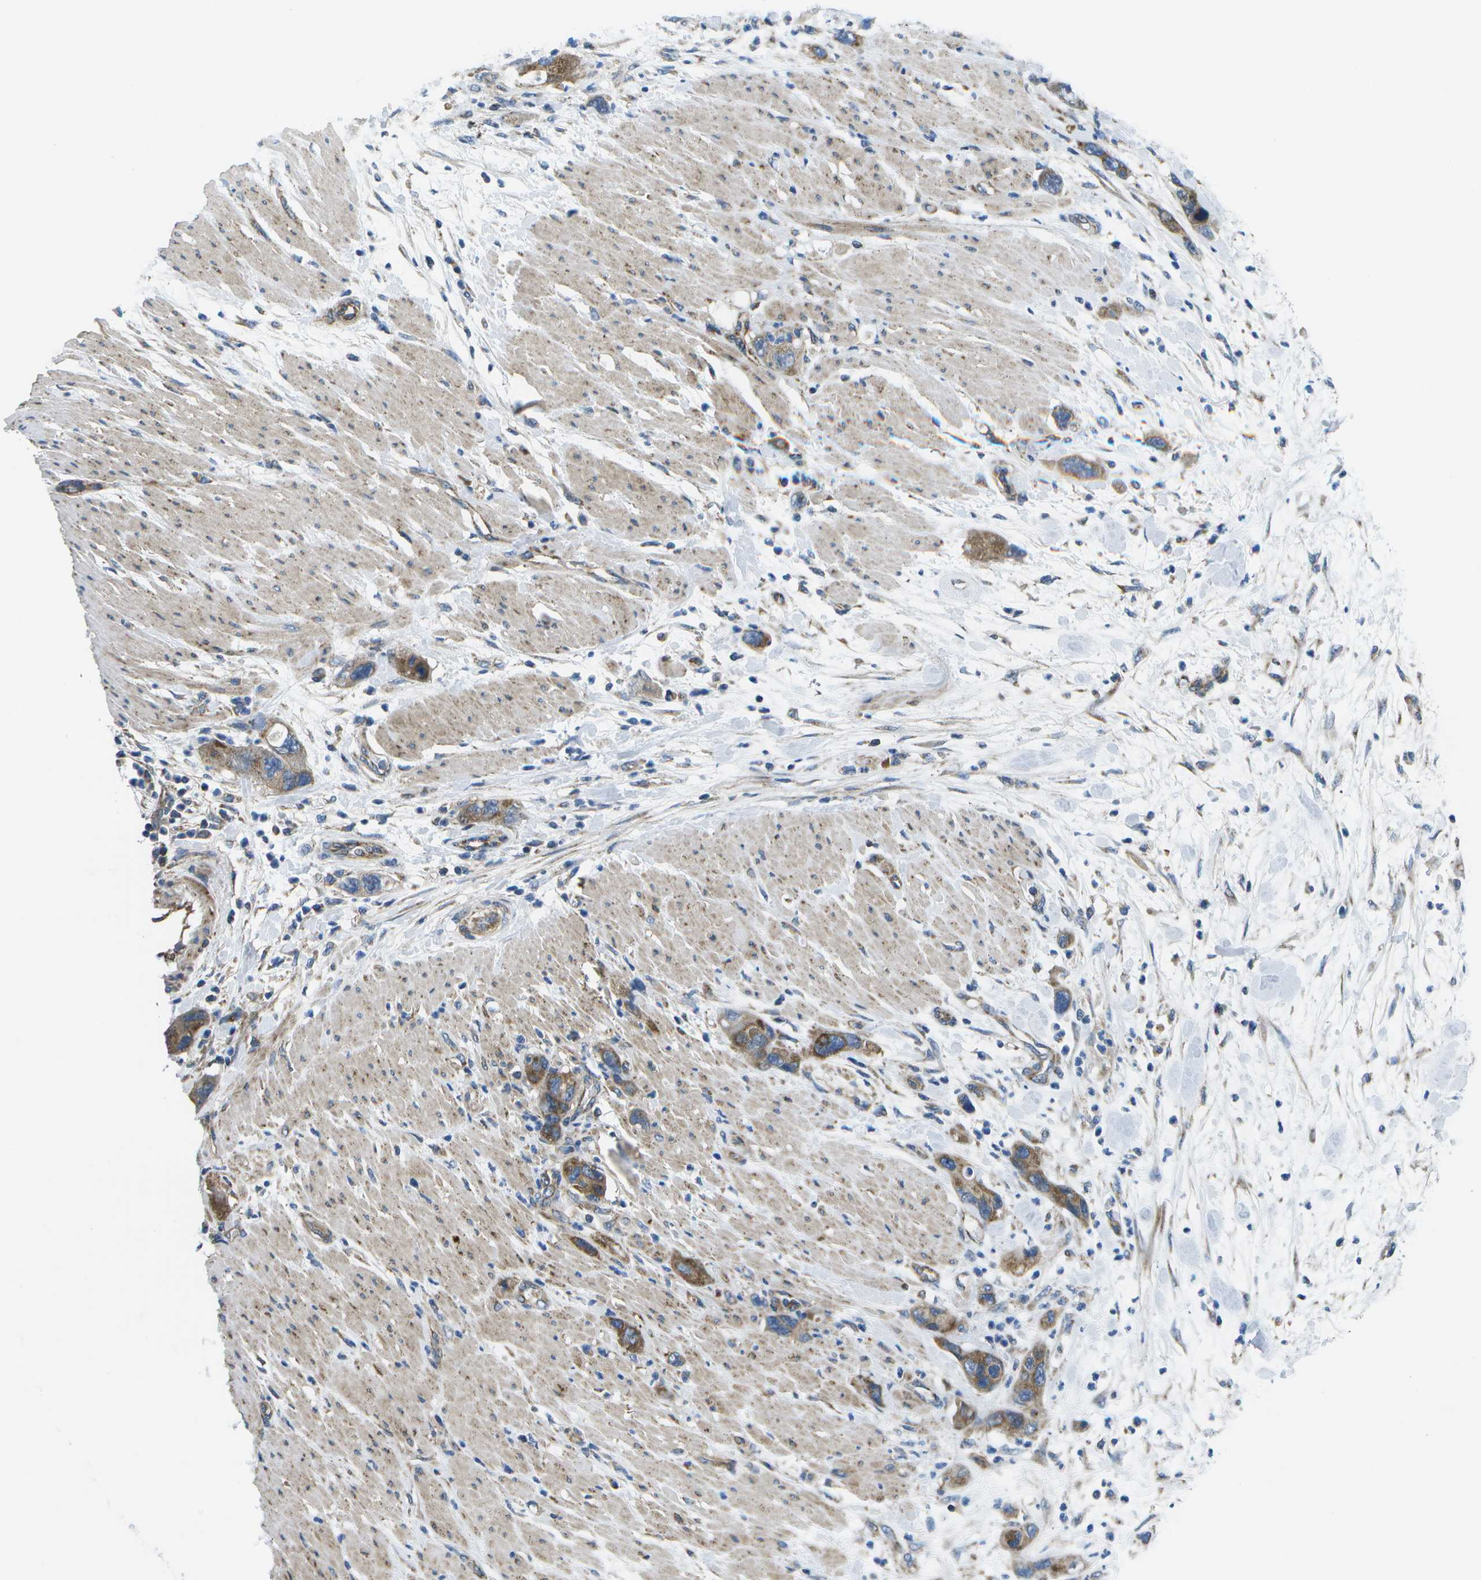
{"staining": {"intensity": "moderate", "quantity": ">75%", "location": "cytoplasmic/membranous"}, "tissue": "pancreatic cancer", "cell_type": "Tumor cells", "image_type": "cancer", "snomed": [{"axis": "morphology", "description": "Normal tissue, NOS"}, {"axis": "morphology", "description": "Adenocarcinoma, NOS"}, {"axis": "topography", "description": "Pancreas"}], "caption": "This micrograph displays immunohistochemistry staining of human adenocarcinoma (pancreatic), with medium moderate cytoplasmic/membranous positivity in approximately >75% of tumor cells.", "gene": "MVK", "patient": {"sex": "female", "age": 71}}